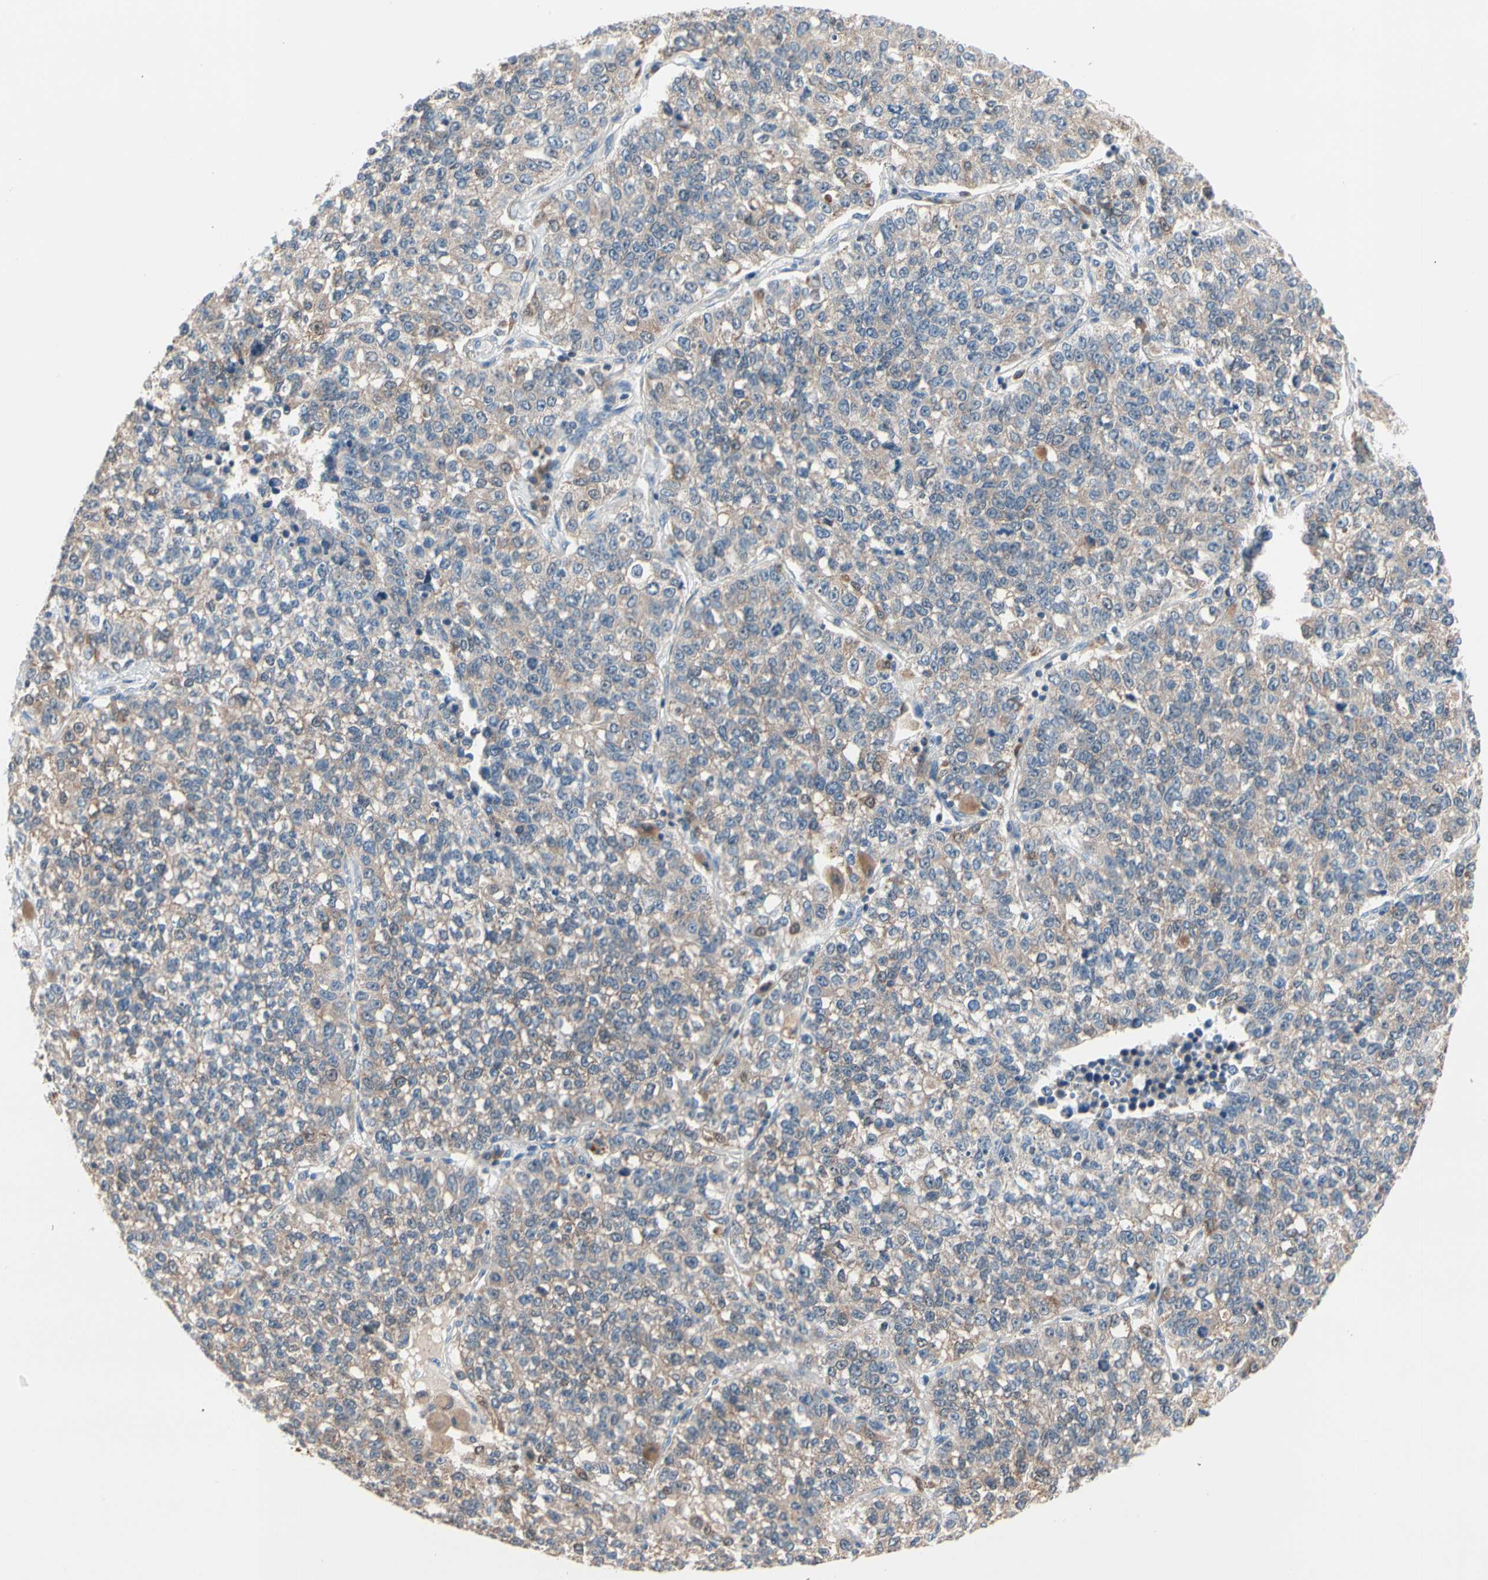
{"staining": {"intensity": "moderate", "quantity": "25%-75%", "location": "cytoplasmic/membranous"}, "tissue": "lung cancer", "cell_type": "Tumor cells", "image_type": "cancer", "snomed": [{"axis": "morphology", "description": "Adenocarcinoma, NOS"}, {"axis": "topography", "description": "Lung"}], "caption": "The histopathology image demonstrates staining of lung cancer (adenocarcinoma), revealing moderate cytoplasmic/membranous protein staining (brown color) within tumor cells.", "gene": "MTHFS", "patient": {"sex": "male", "age": 49}}